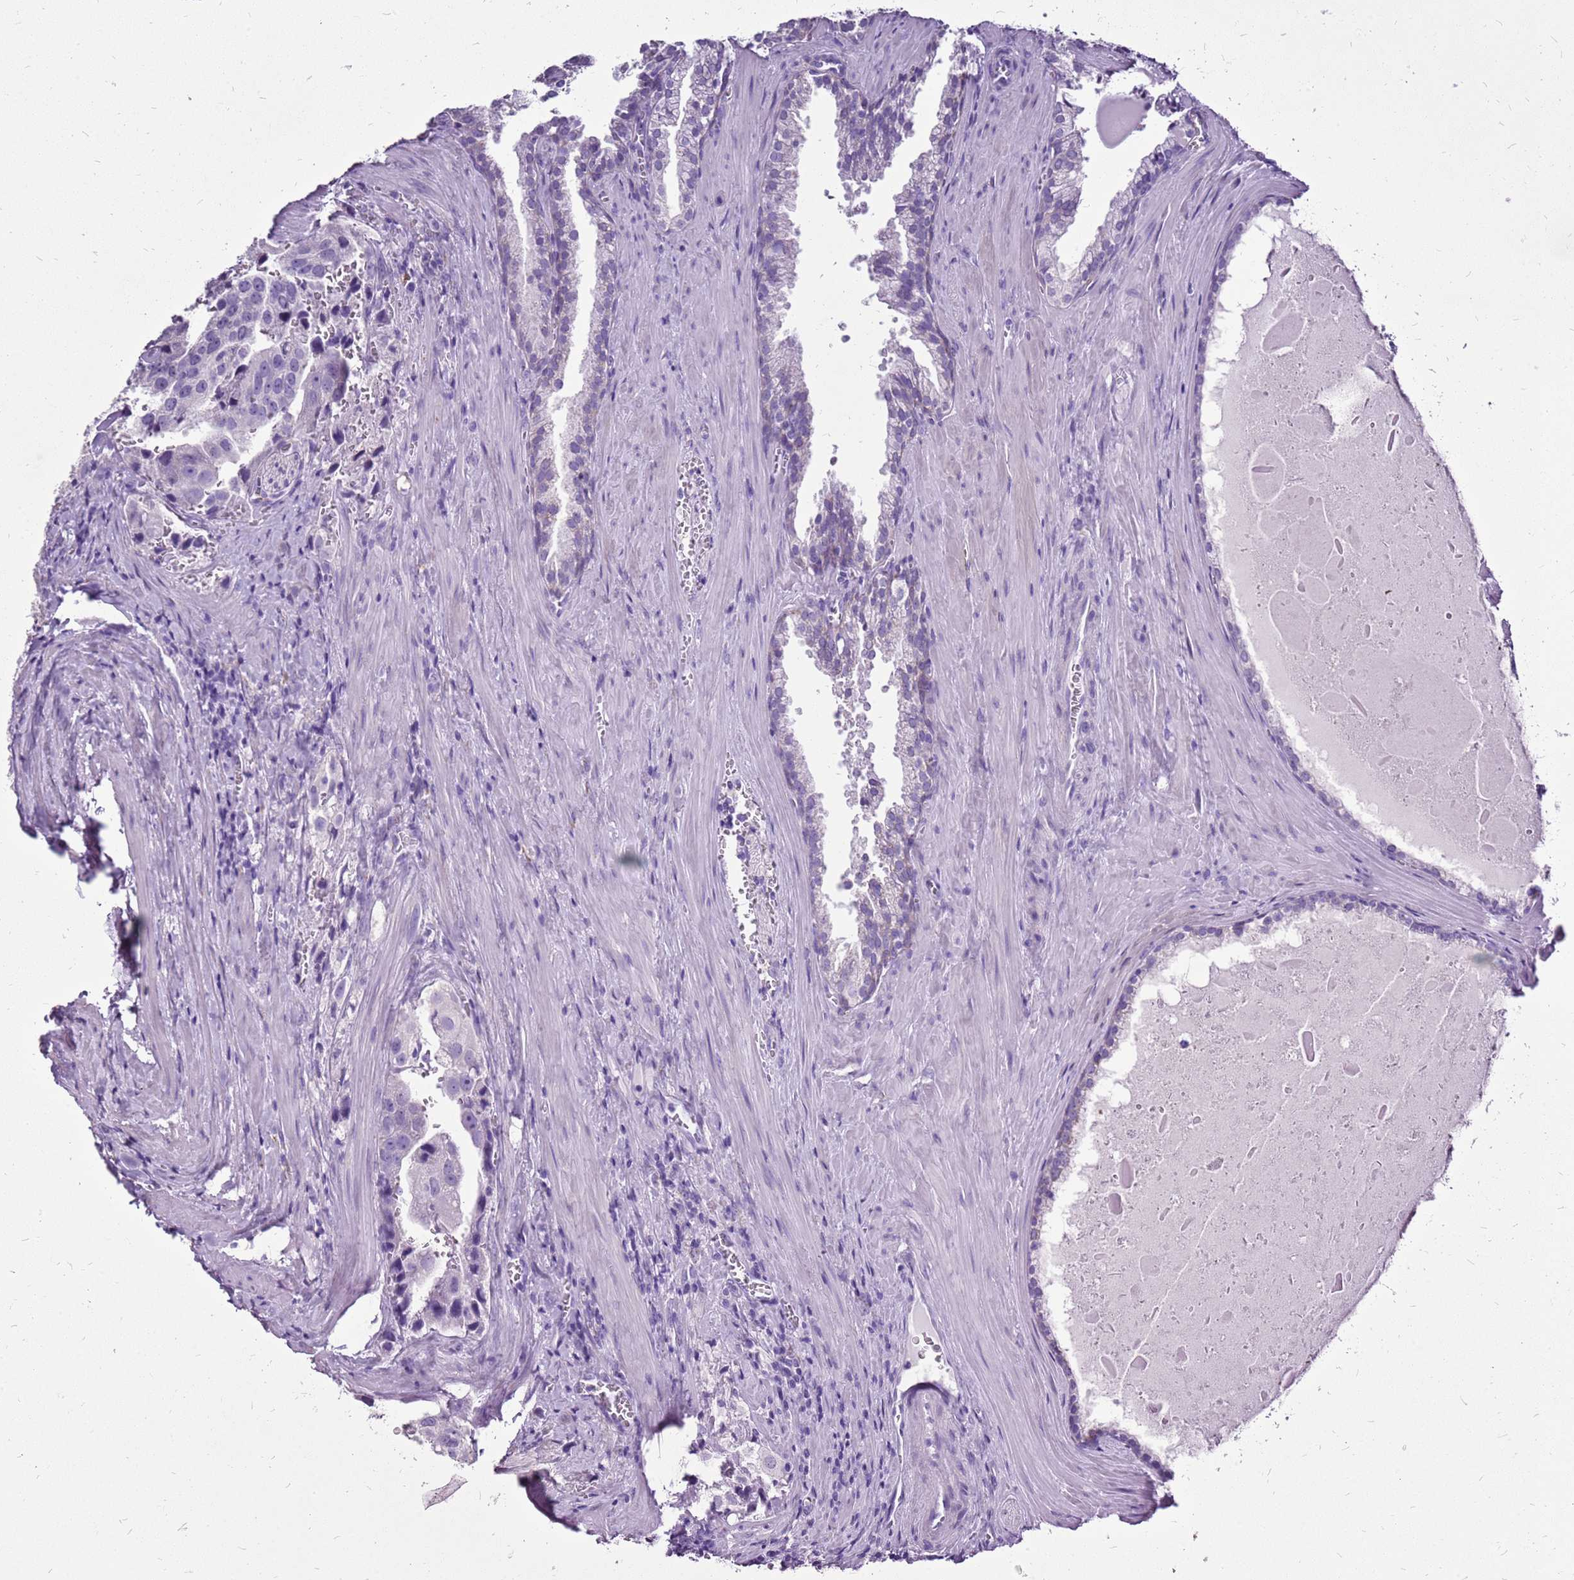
{"staining": {"intensity": "negative", "quantity": "none", "location": "none"}, "tissue": "prostate cancer", "cell_type": "Tumor cells", "image_type": "cancer", "snomed": [{"axis": "morphology", "description": "Adenocarcinoma, High grade"}, {"axis": "topography", "description": "Prostate"}], "caption": "Immunohistochemistry micrograph of neoplastic tissue: human prostate cancer (high-grade adenocarcinoma) stained with DAB shows no significant protein positivity in tumor cells. (Brightfield microscopy of DAB immunohistochemistry at high magnification).", "gene": "ACSS3", "patient": {"sex": "male", "age": 68}}